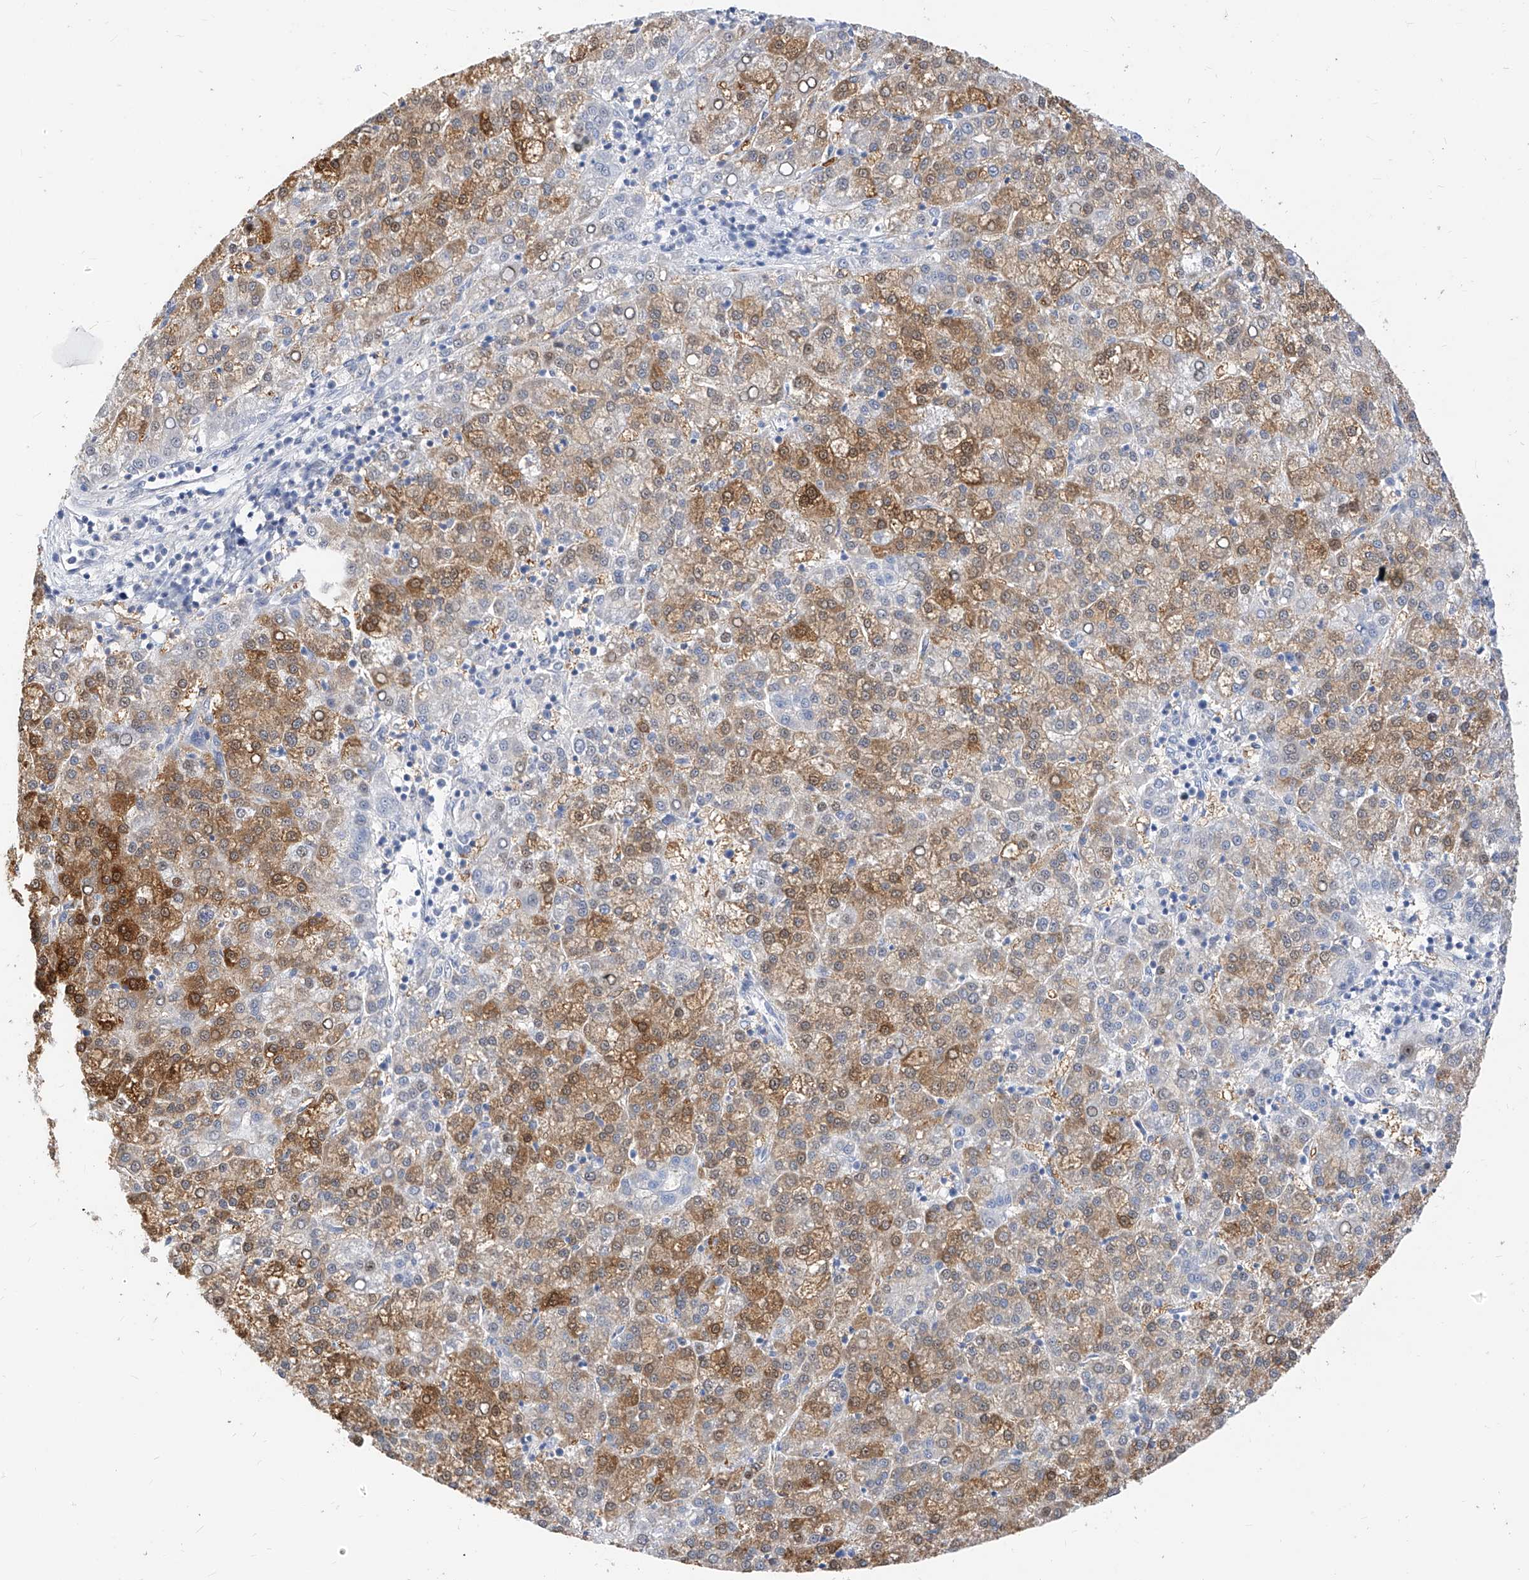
{"staining": {"intensity": "moderate", "quantity": ">75%", "location": "cytoplasmic/membranous"}, "tissue": "liver cancer", "cell_type": "Tumor cells", "image_type": "cancer", "snomed": [{"axis": "morphology", "description": "Carcinoma, Hepatocellular, NOS"}, {"axis": "topography", "description": "Liver"}], "caption": "Hepatocellular carcinoma (liver) stained for a protein (brown) reveals moderate cytoplasmic/membranous positive positivity in approximately >75% of tumor cells.", "gene": "ZZEF1", "patient": {"sex": "female", "age": 58}}